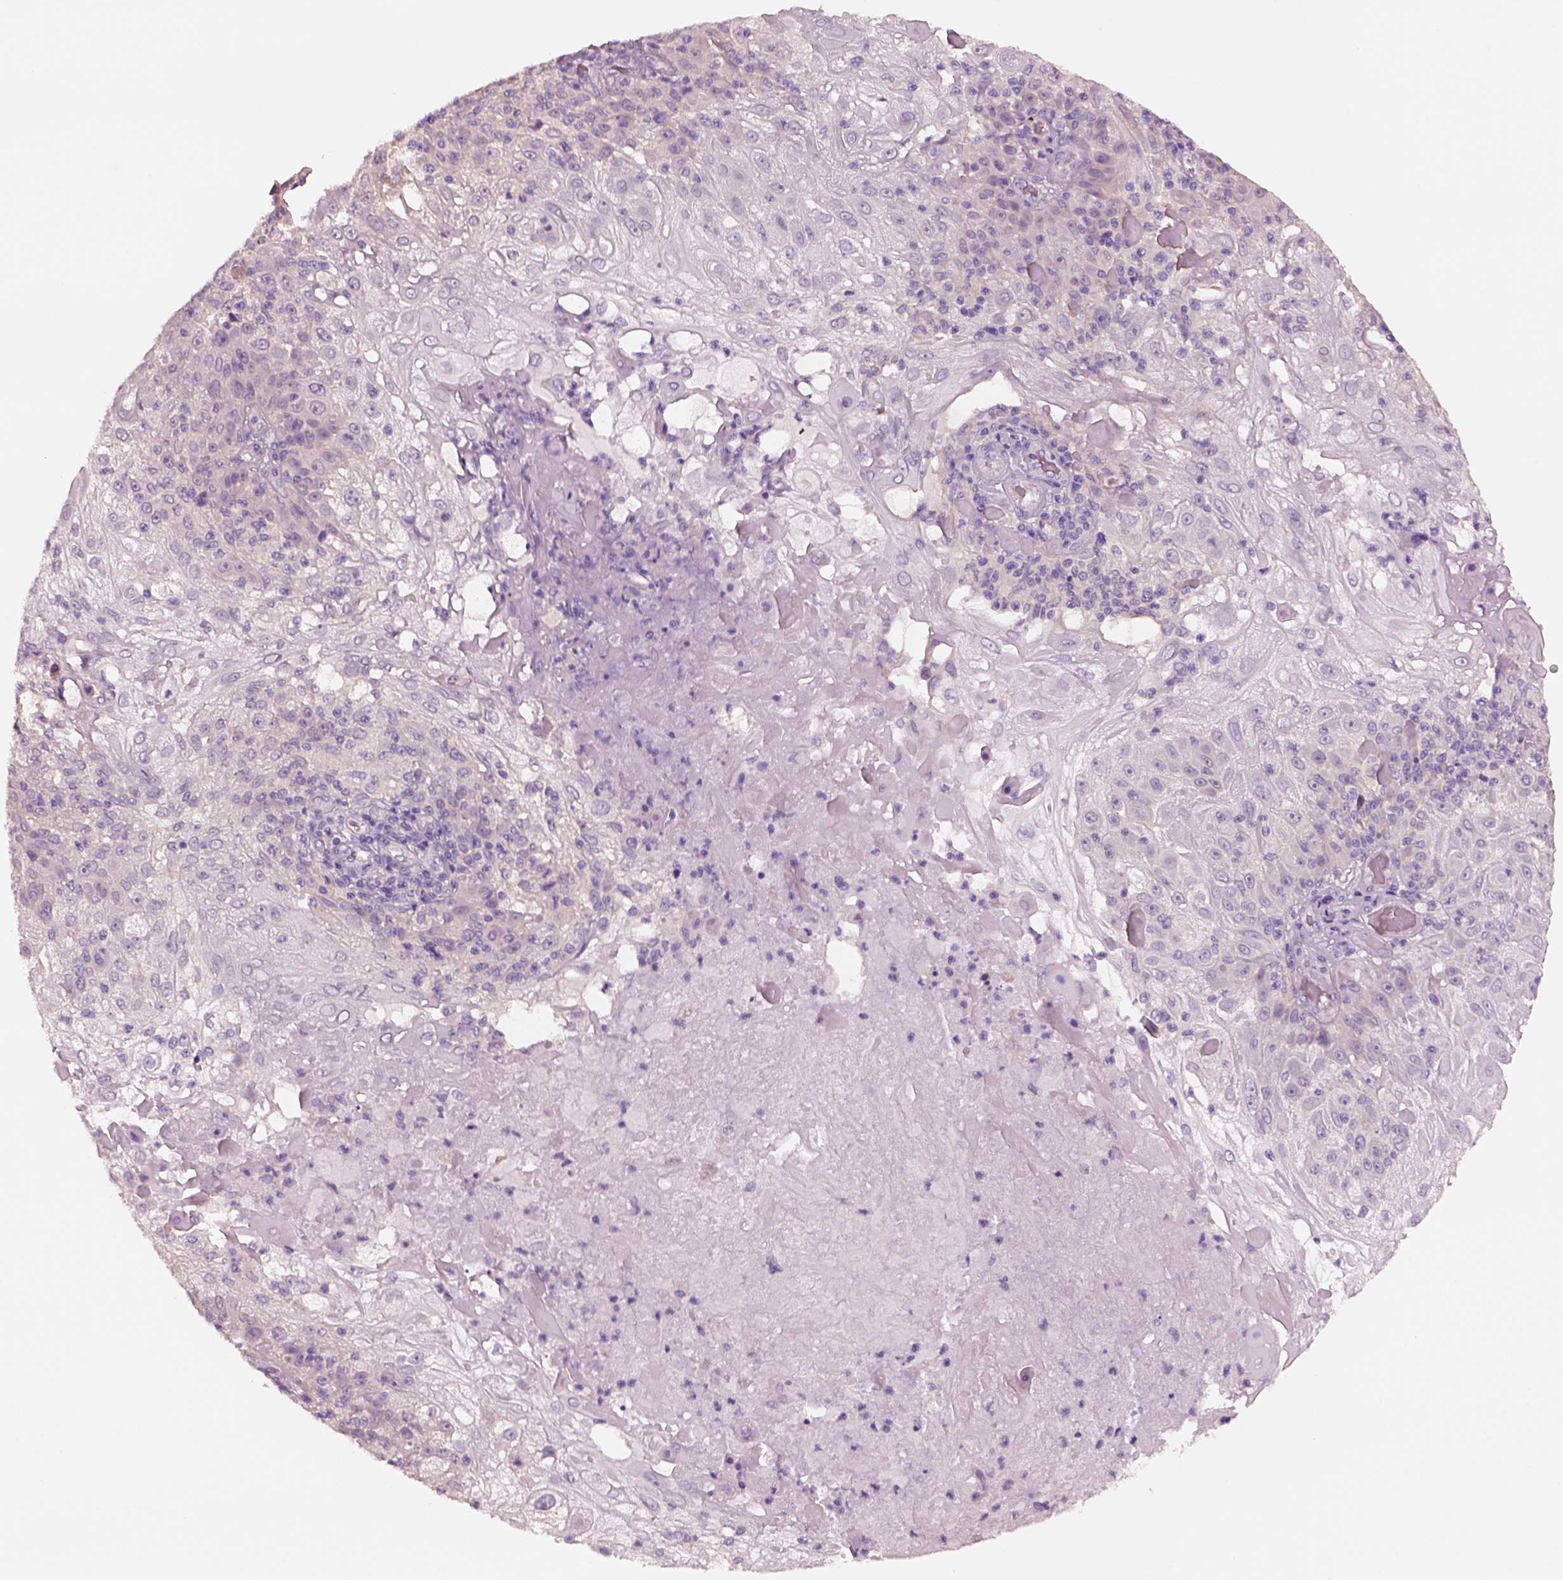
{"staining": {"intensity": "negative", "quantity": "none", "location": "none"}, "tissue": "skin cancer", "cell_type": "Tumor cells", "image_type": "cancer", "snomed": [{"axis": "morphology", "description": "Normal tissue, NOS"}, {"axis": "morphology", "description": "Squamous cell carcinoma, NOS"}, {"axis": "topography", "description": "Skin"}], "caption": "IHC histopathology image of skin cancer (squamous cell carcinoma) stained for a protein (brown), which reveals no expression in tumor cells.", "gene": "ELSPBP1", "patient": {"sex": "female", "age": 83}}